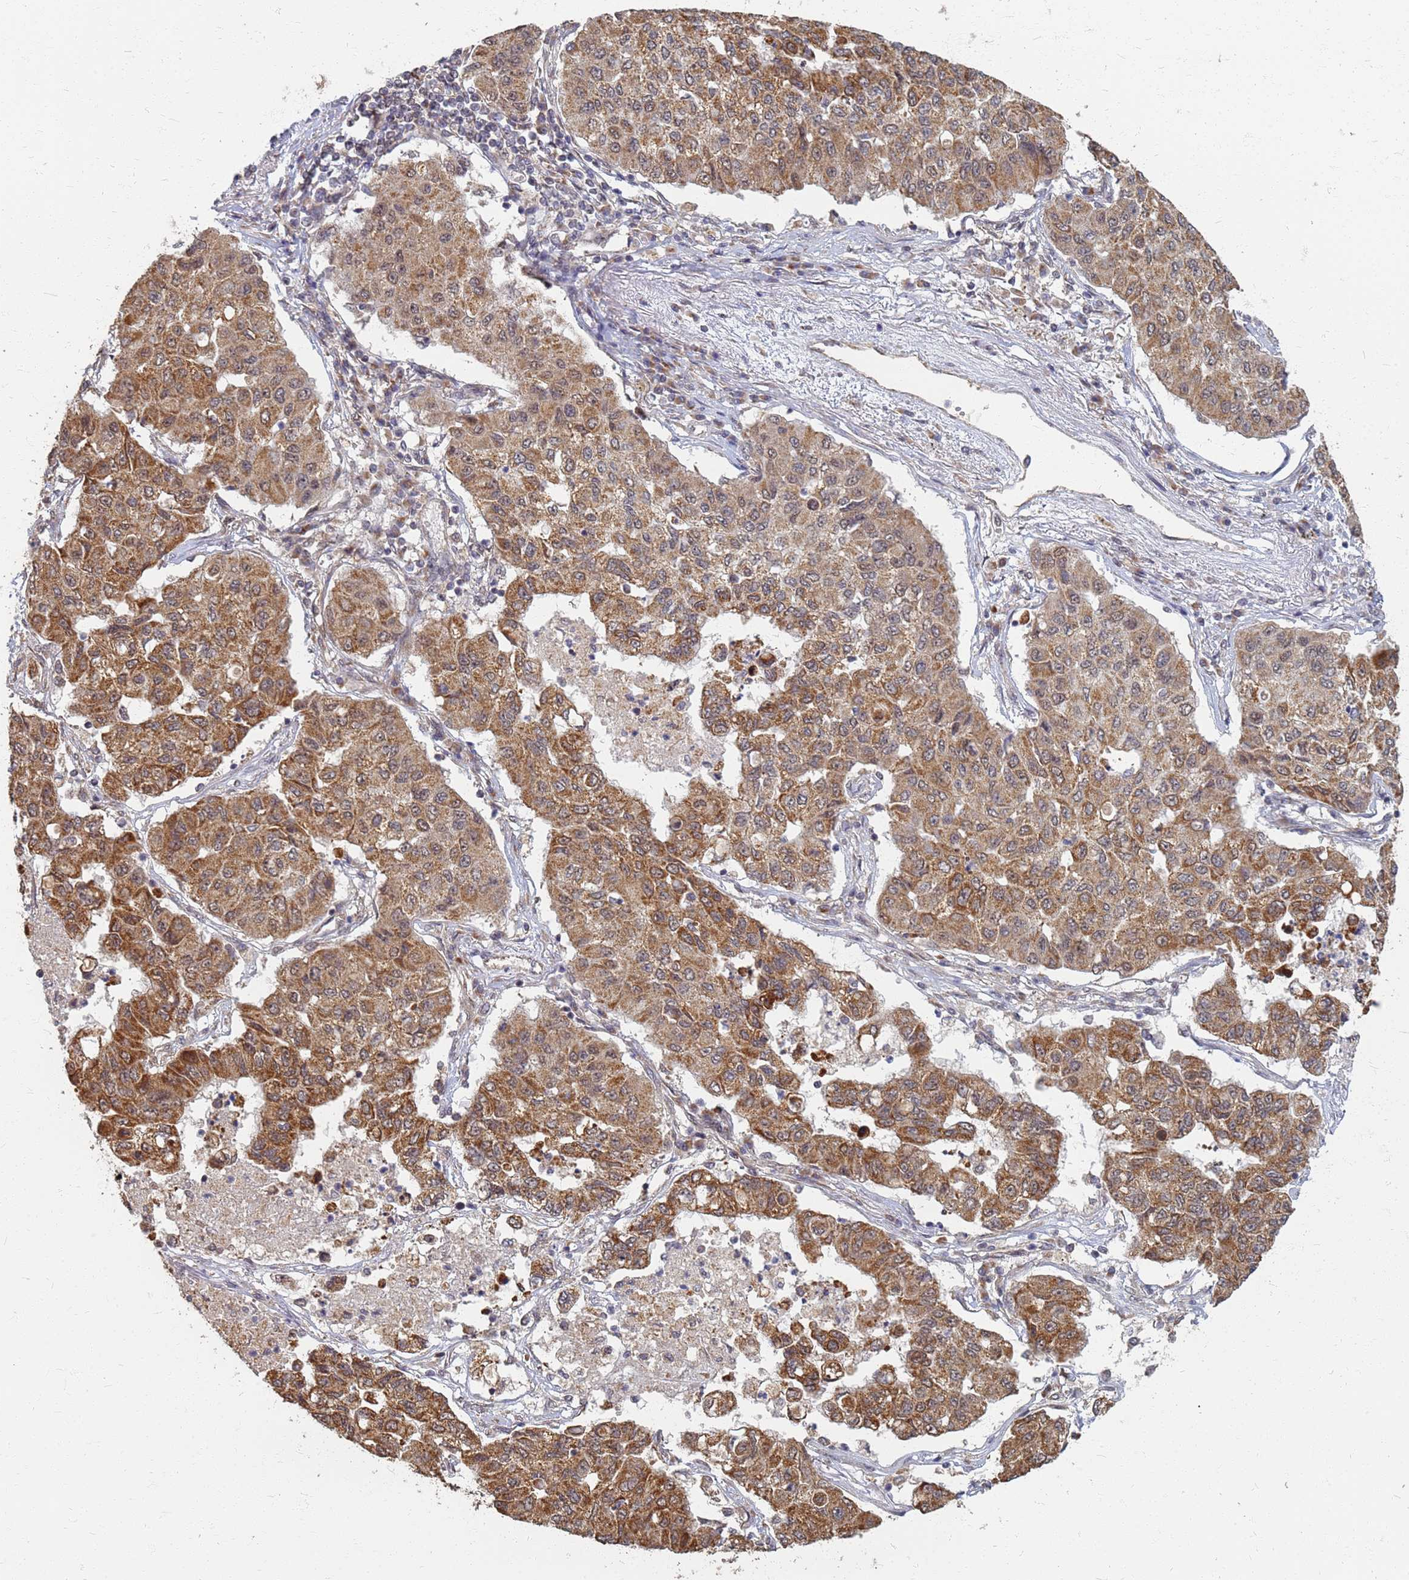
{"staining": {"intensity": "moderate", "quantity": ">75%", "location": "cytoplasmic/membranous"}, "tissue": "lung cancer", "cell_type": "Tumor cells", "image_type": "cancer", "snomed": [{"axis": "morphology", "description": "Squamous cell carcinoma, NOS"}, {"axis": "topography", "description": "Lung"}], "caption": "Lung cancer stained with a protein marker displays moderate staining in tumor cells.", "gene": "ITGB4", "patient": {"sex": "male", "age": 74}}